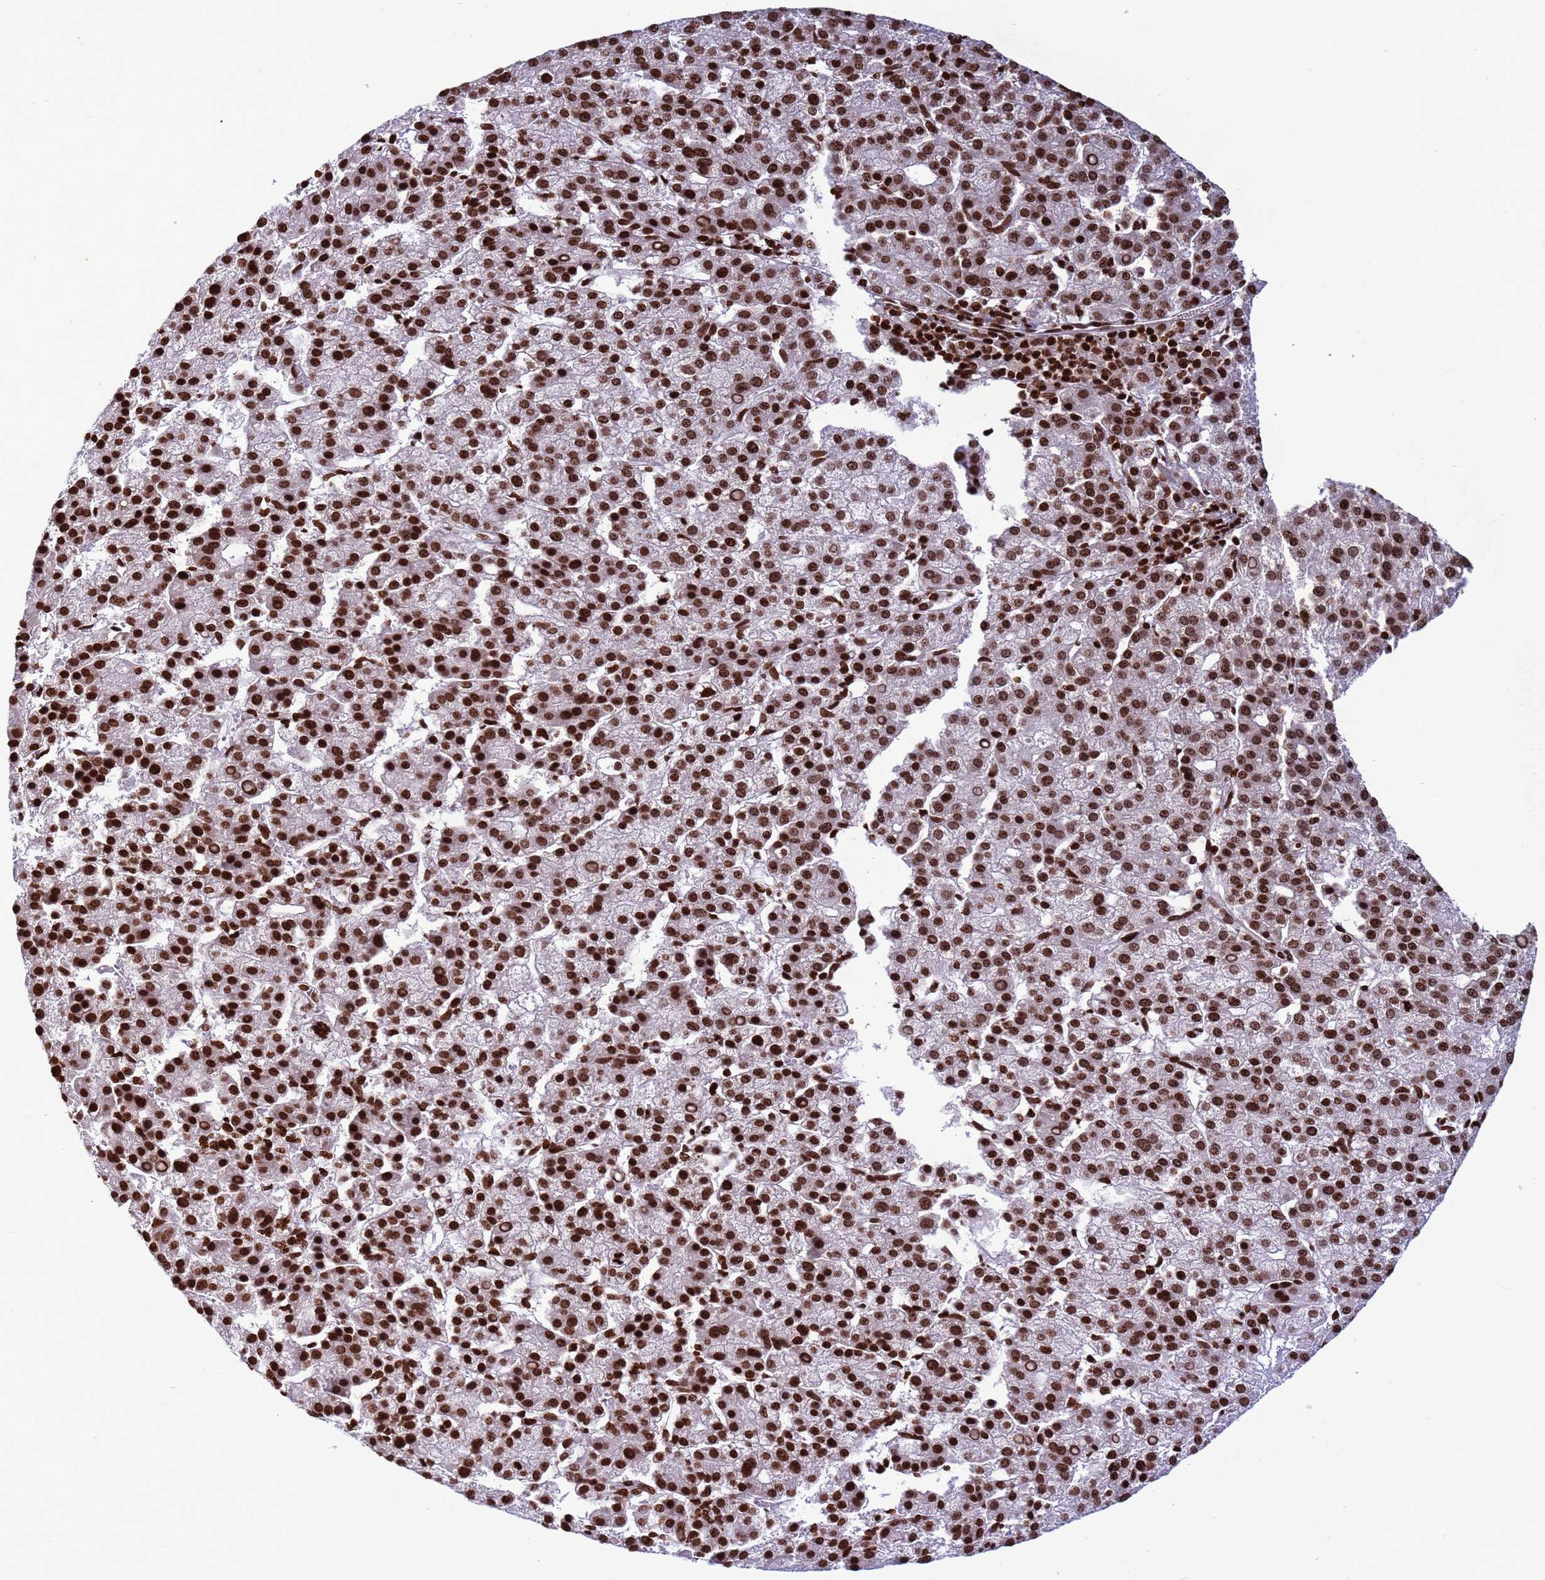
{"staining": {"intensity": "strong", "quantity": ">75%", "location": "nuclear"}, "tissue": "liver cancer", "cell_type": "Tumor cells", "image_type": "cancer", "snomed": [{"axis": "morphology", "description": "Carcinoma, Hepatocellular, NOS"}, {"axis": "topography", "description": "Liver"}], "caption": "This is an image of immunohistochemistry staining of liver hepatocellular carcinoma, which shows strong positivity in the nuclear of tumor cells.", "gene": "H3-3B", "patient": {"sex": "female", "age": 58}}